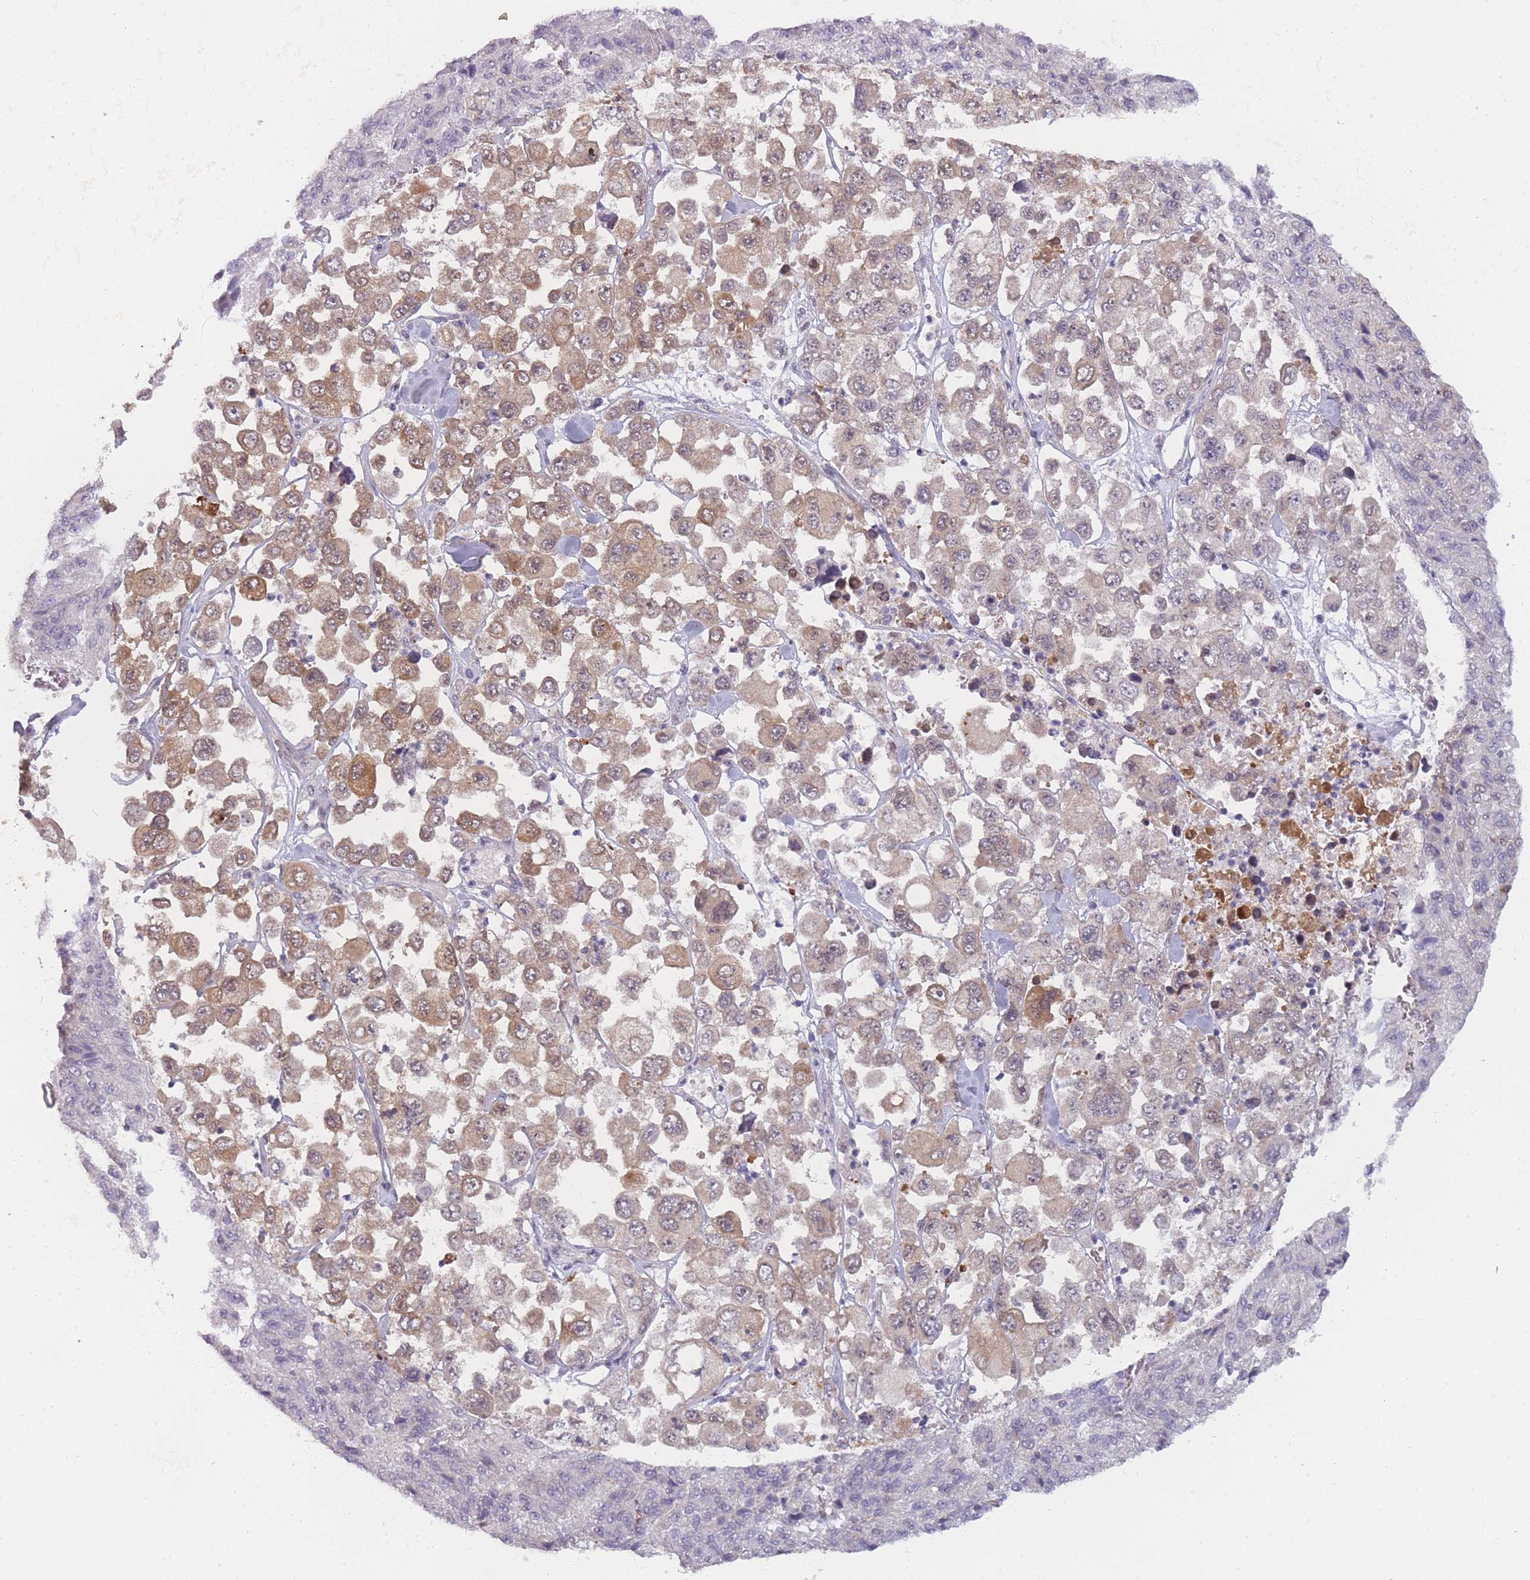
{"staining": {"intensity": "weak", "quantity": "25%-75%", "location": "cytoplasmic/membranous"}, "tissue": "melanoma", "cell_type": "Tumor cells", "image_type": "cancer", "snomed": [{"axis": "morphology", "description": "Malignant melanoma, Metastatic site"}, {"axis": "topography", "description": "Lymph node"}], "caption": "Melanoma was stained to show a protein in brown. There is low levels of weak cytoplasmic/membranous staining in about 25%-75% of tumor cells.", "gene": "MRI1", "patient": {"sex": "female", "age": 54}}